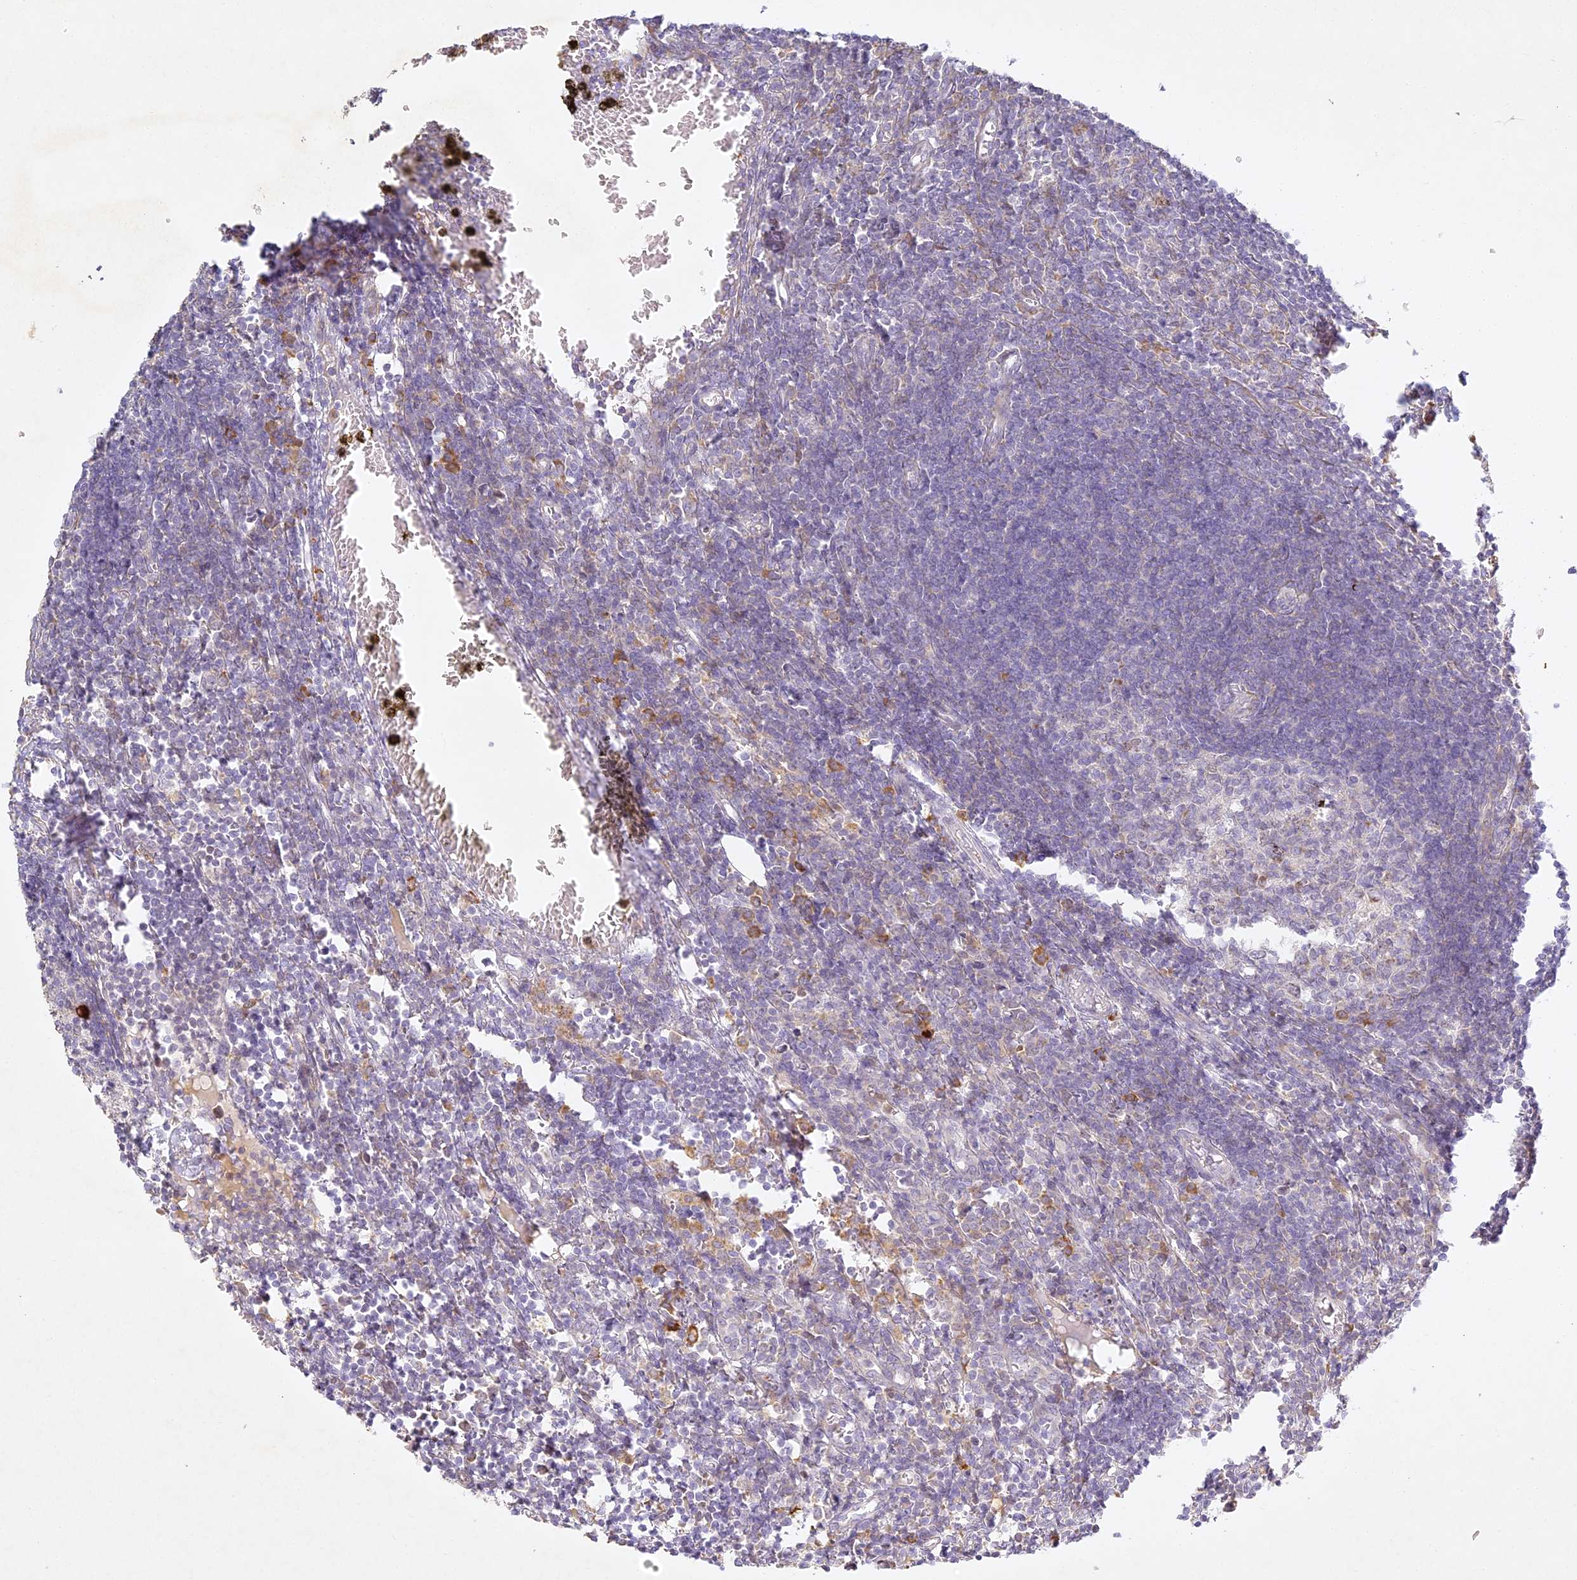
{"staining": {"intensity": "weak", "quantity": "<25%", "location": "cytoplasmic/membranous"}, "tissue": "lymph node", "cell_type": "Germinal center cells", "image_type": "normal", "snomed": [{"axis": "morphology", "description": "Normal tissue, NOS"}, {"axis": "morphology", "description": "Malignant melanoma, Metastatic site"}, {"axis": "topography", "description": "Lymph node"}], "caption": "Immunohistochemistry (IHC) of benign lymph node displays no positivity in germinal center cells. (DAB IHC visualized using brightfield microscopy, high magnification).", "gene": "SLC30A5", "patient": {"sex": "male", "age": 41}}